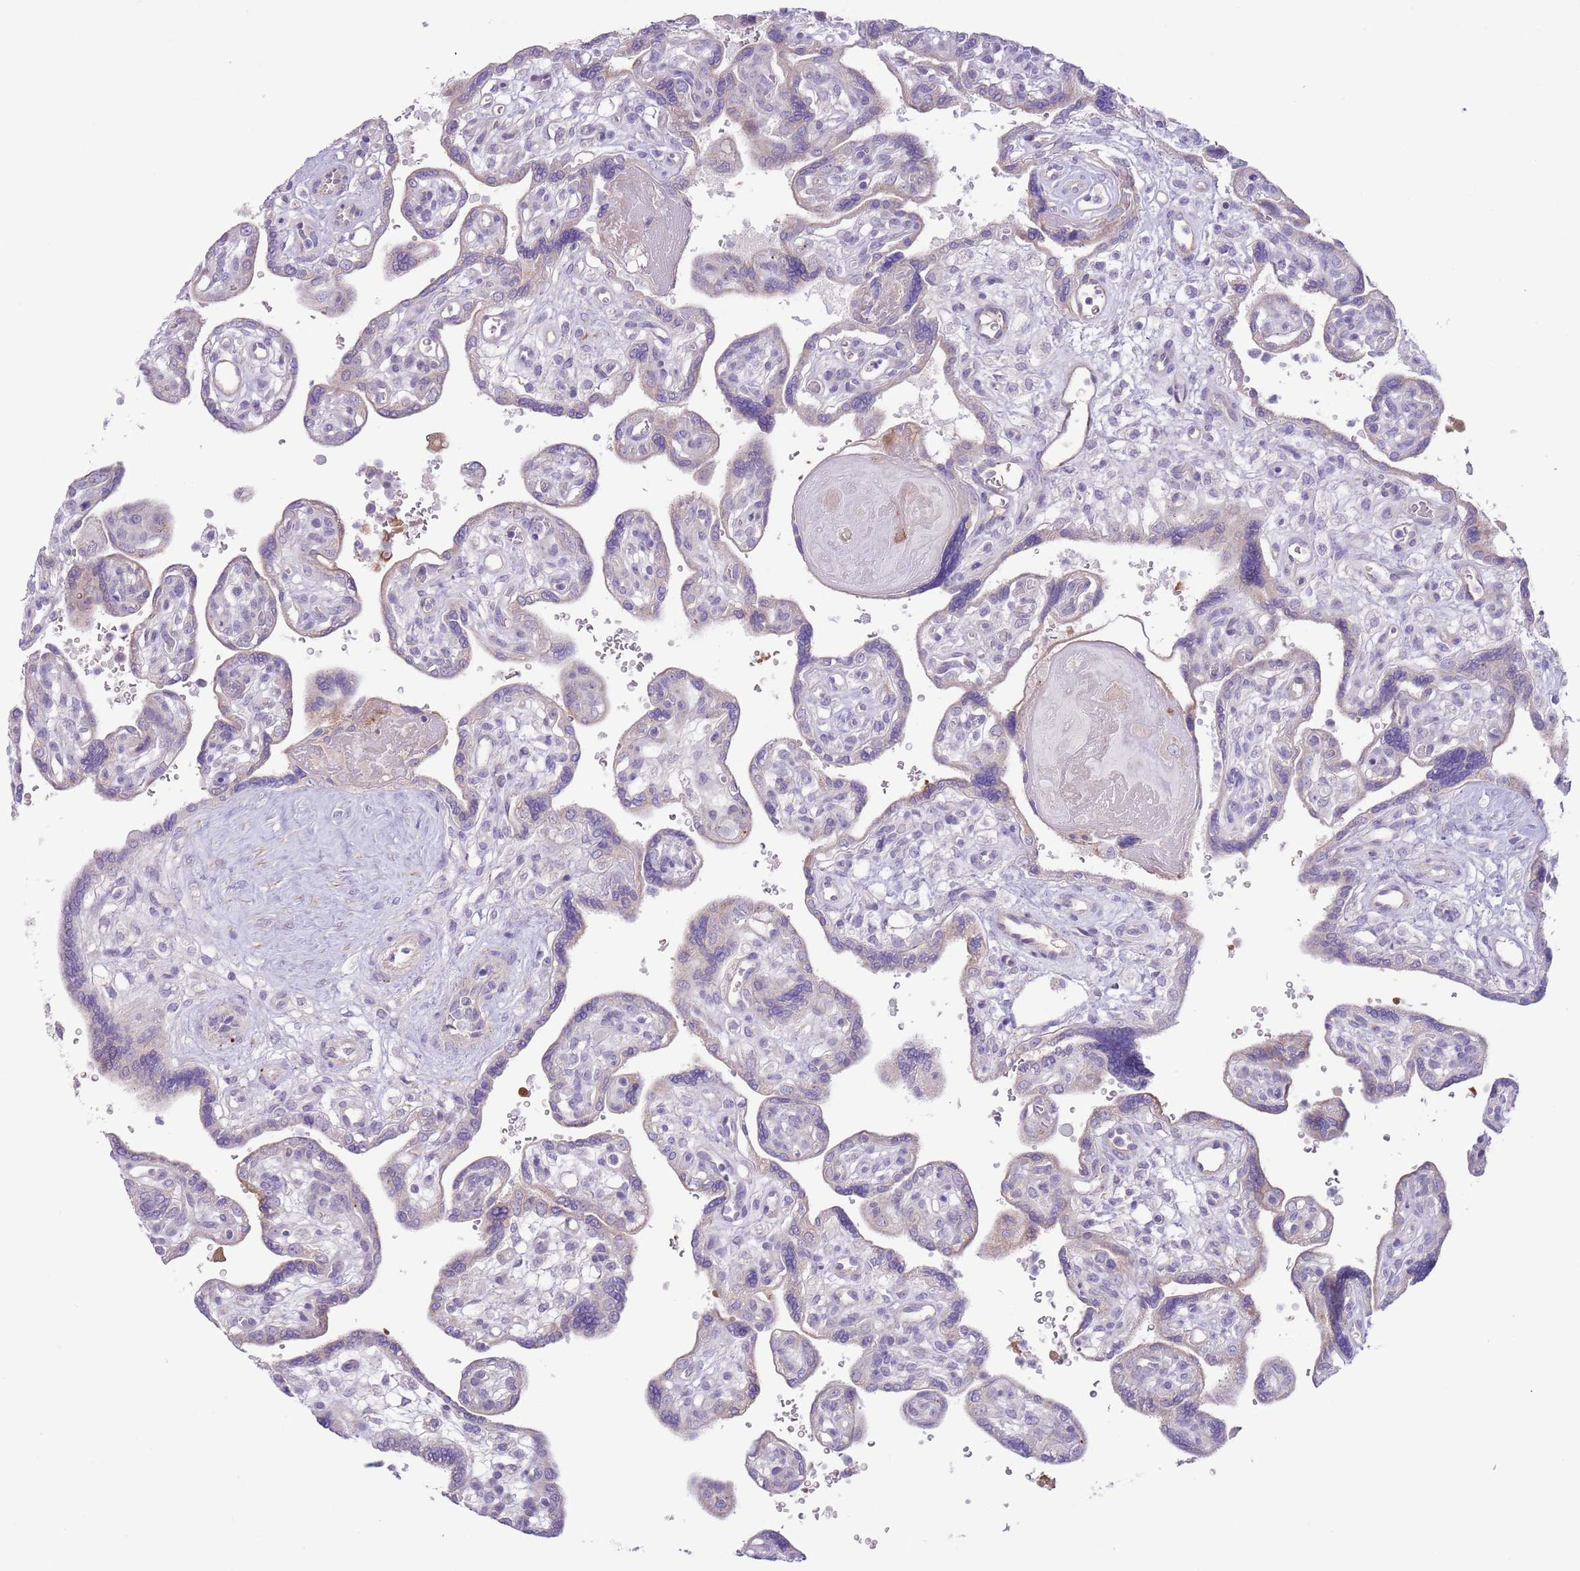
{"staining": {"intensity": "negative", "quantity": "none", "location": "none"}, "tissue": "placenta", "cell_type": "Decidual cells", "image_type": "normal", "snomed": [{"axis": "morphology", "description": "Normal tissue, NOS"}, {"axis": "topography", "description": "Placenta"}], "caption": "Micrograph shows no significant protein expression in decidual cells of normal placenta. (Immunohistochemistry, brightfield microscopy, high magnification).", "gene": "CFH", "patient": {"sex": "female", "age": 39}}